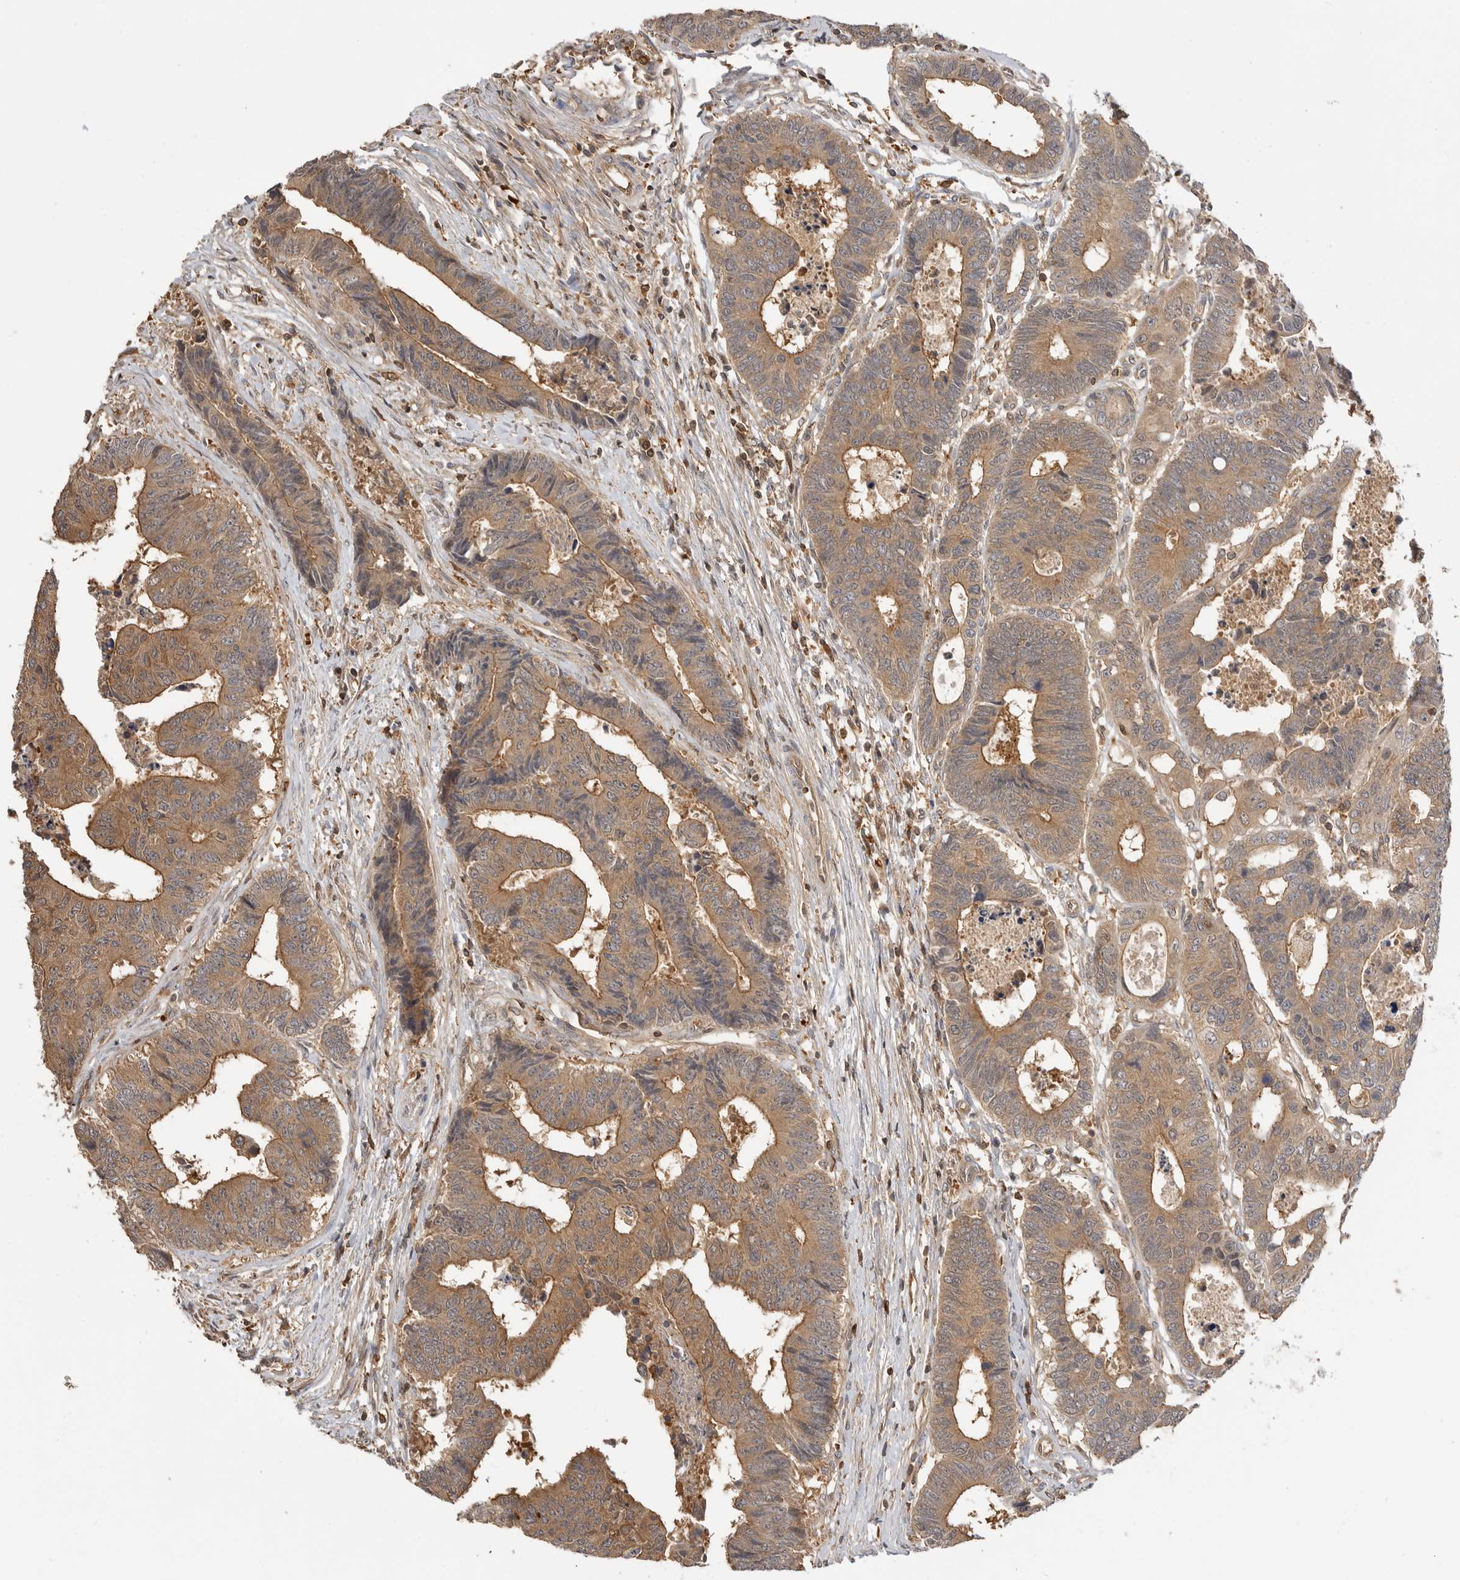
{"staining": {"intensity": "moderate", "quantity": ">75%", "location": "cytoplasmic/membranous"}, "tissue": "colorectal cancer", "cell_type": "Tumor cells", "image_type": "cancer", "snomed": [{"axis": "morphology", "description": "Adenocarcinoma, NOS"}, {"axis": "topography", "description": "Rectum"}], "caption": "Immunohistochemical staining of human colorectal adenocarcinoma displays medium levels of moderate cytoplasmic/membranous protein expression in approximately >75% of tumor cells. Using DAB (brown) and hematoxylin (blue) stains, captured at high magnification using brightfield microscopy.", "gene": "CLDN12", "patient": {"sex": "male", "age": 84}}